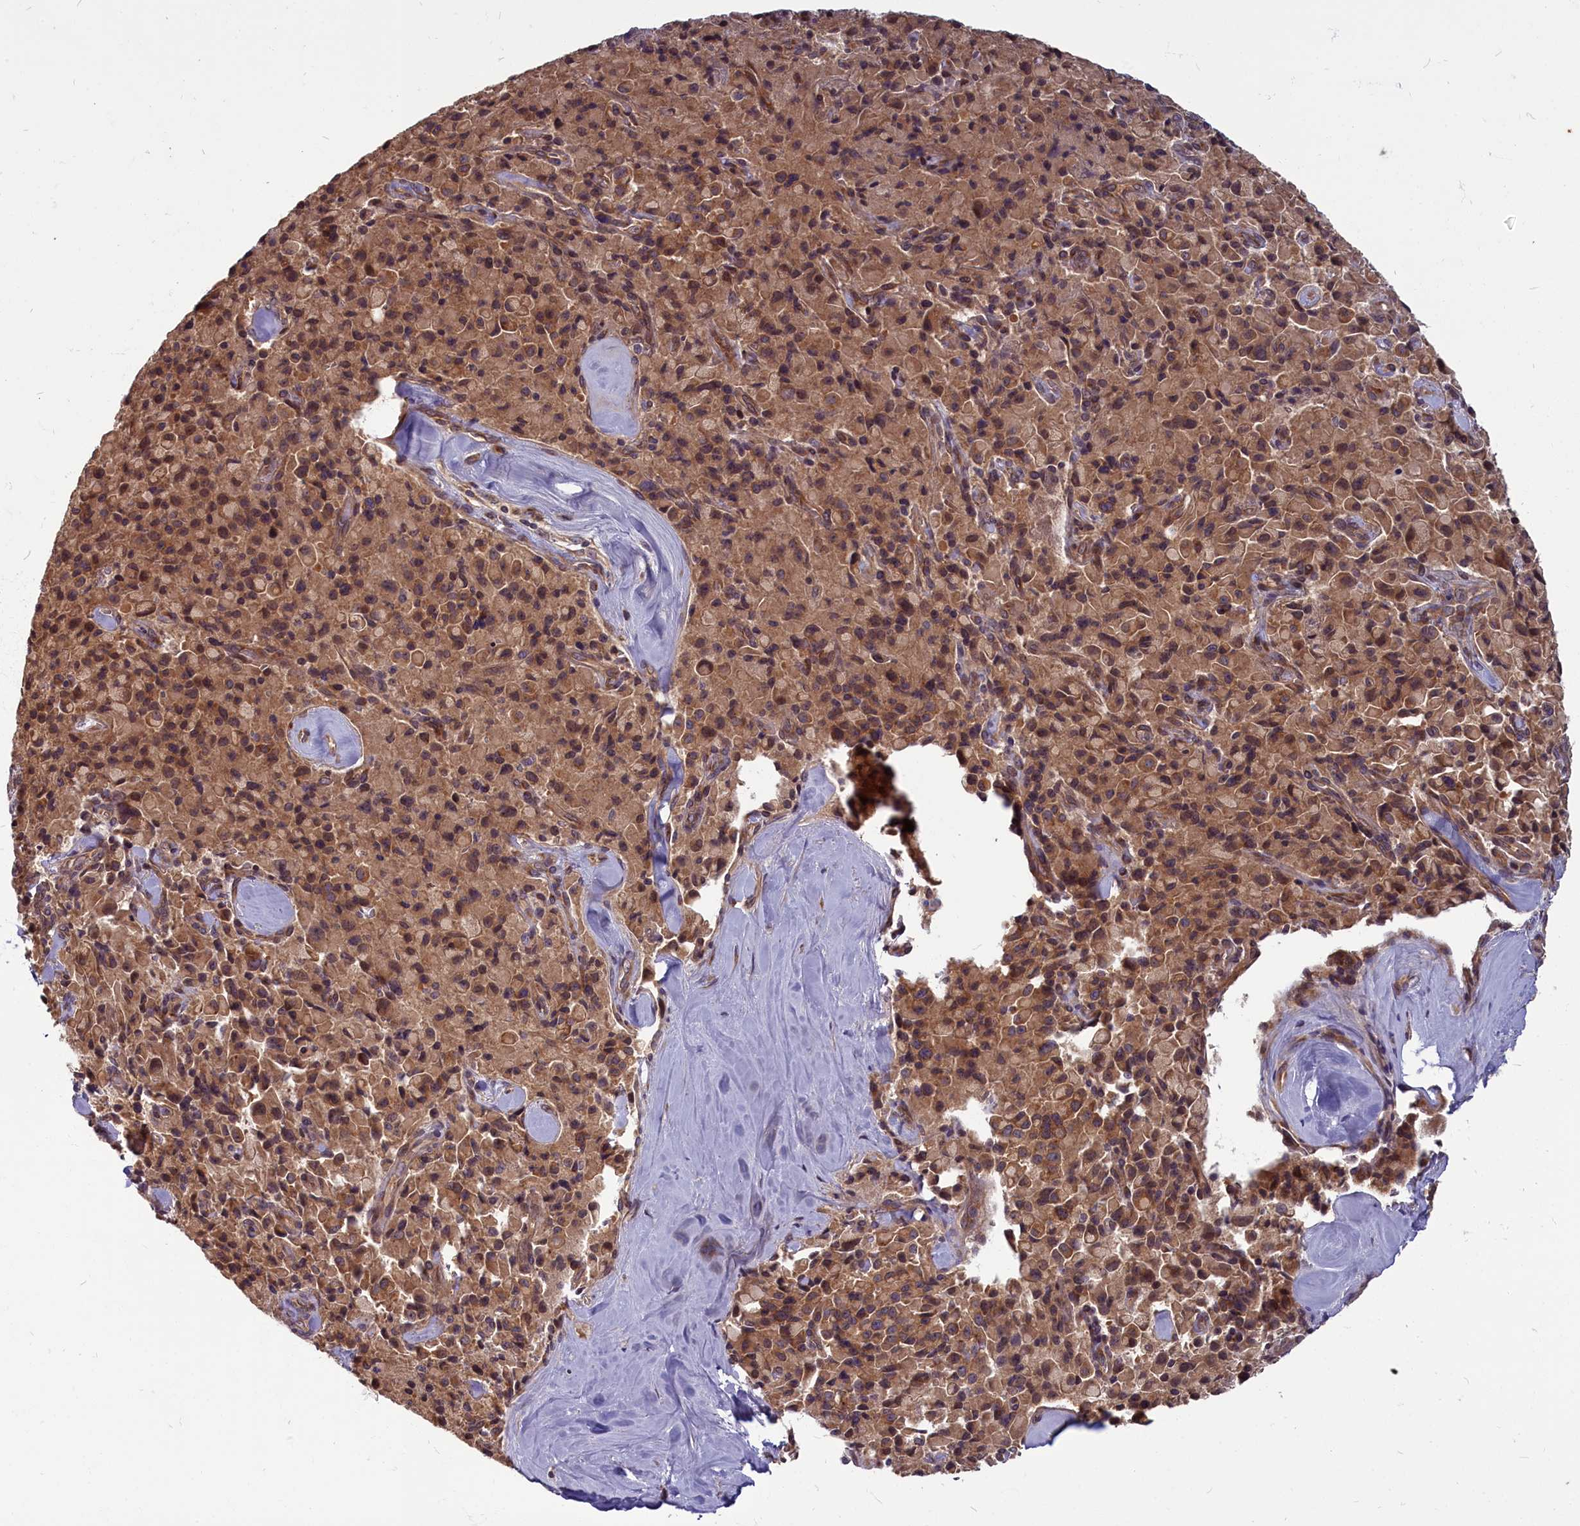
{"staining": {"intensity": "moderate", "quantity": ">75%", "location": "cytoplasmic/membranous"}, "tissue": "pancreatic cancer", "cell_type": "Tumor cells", "image_type": "cancer", "snomed": [{"axis": "morphology", "description": "Adenocarcinoma, NOS"}, {"axis": "topography", "description": "Pancreas"}], "caption": "A micrograph of human pancreatic adenocarcinoma stained for a protein displays moderate cytoplasmic/membranous brown staining in tumor cells. The staining was performed using DAB (3,3'-diaminobenzidine), with brown indicating positive protein expression. Nuclei are stained blue with hematoxylin.", "gene": "MYCBP", "patient": {"sex": "male", "age": 65}}